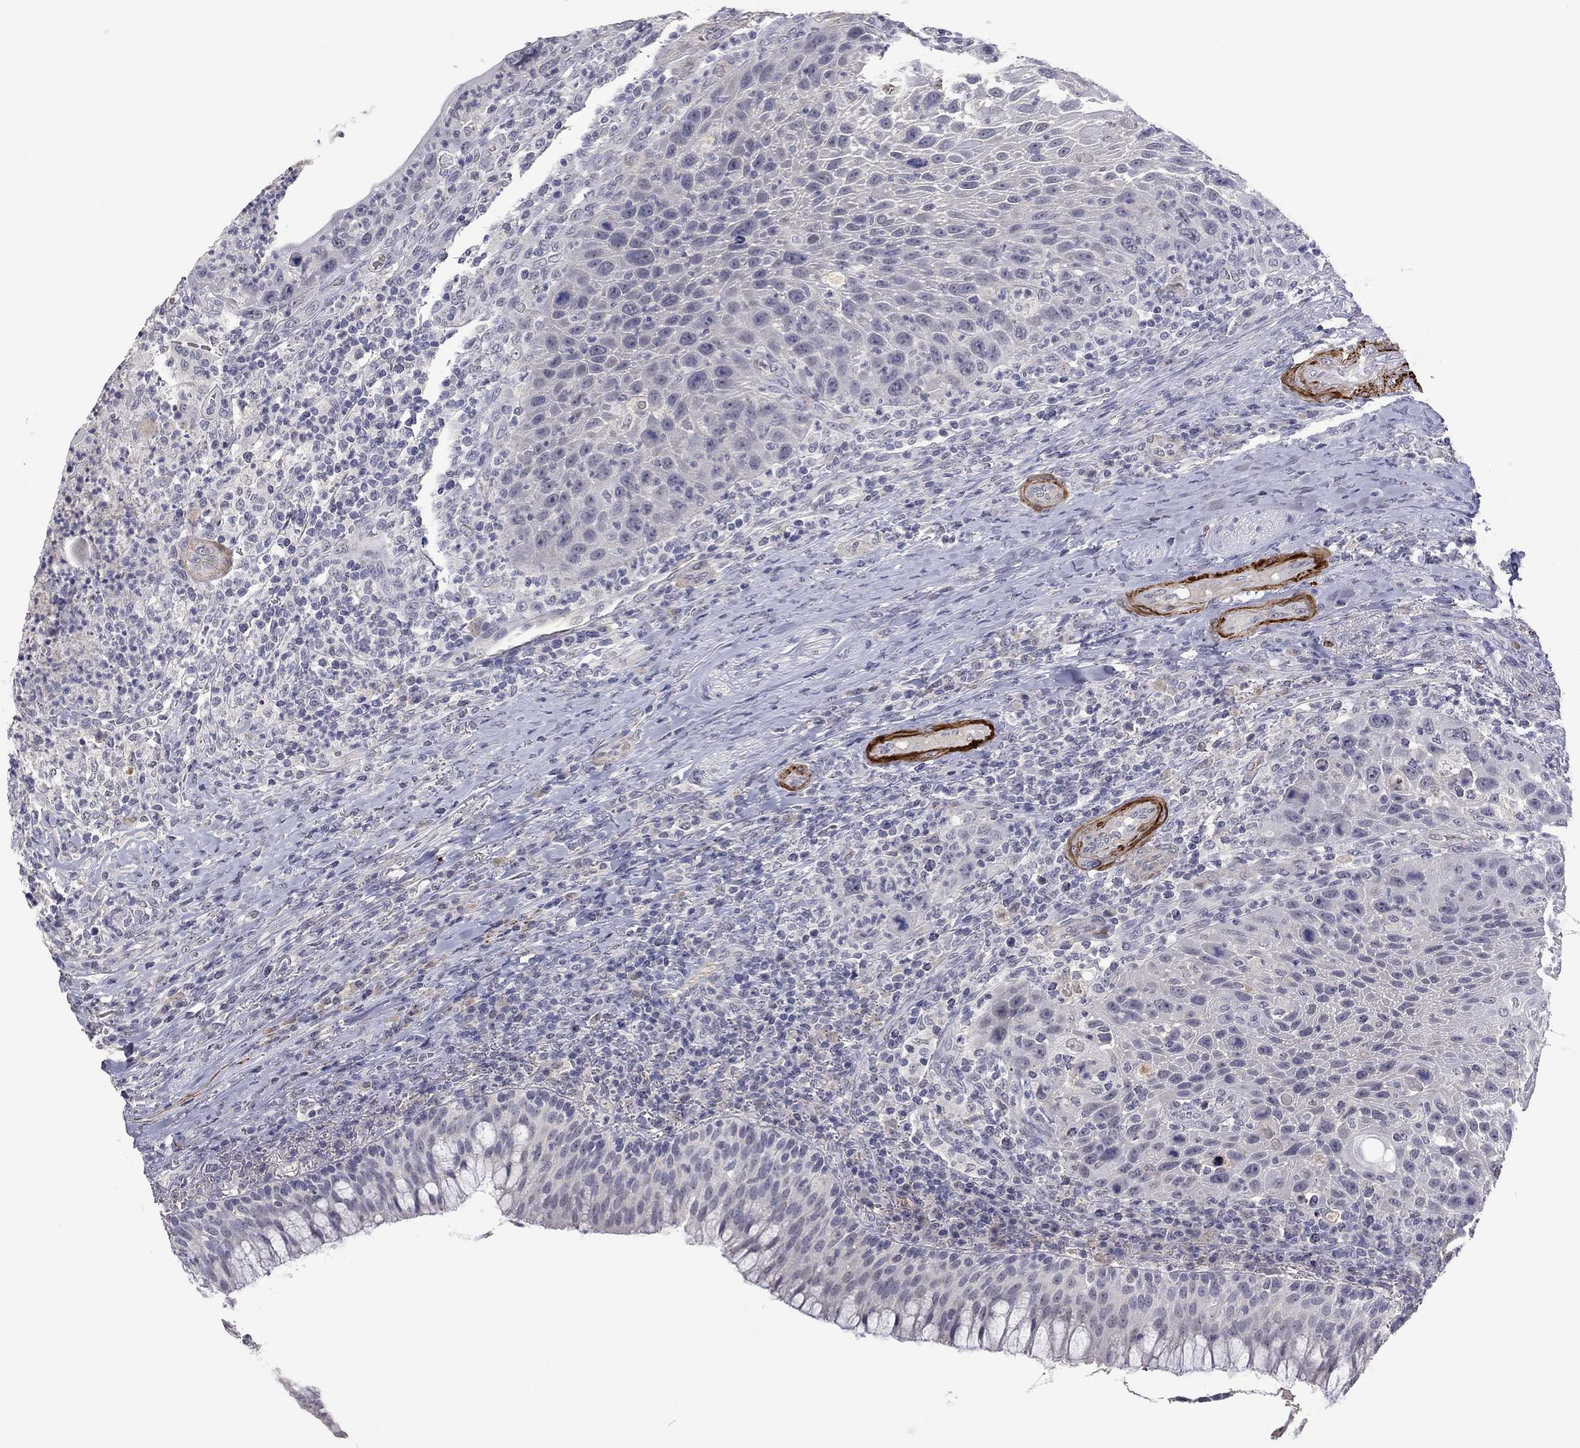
{"staining": {"intensity": "negative", "quantity": "none", "location": "none"}, "tissue": "head and neck cancer", "cell_type": "Tumor cells", "image_type": "cancer", "snomed": [{"axis": "morphology", "description": "Squamous cell carcinoma, NOS"}, {"axis": "topography", "description": "Head-Neck"}], "caption": "Immunohistochemical staining of head and neck cancer exhibits no significant staining in tumor cells.", "gene": "IP6K3", "patient": {"sex": "male", "age": 69}}